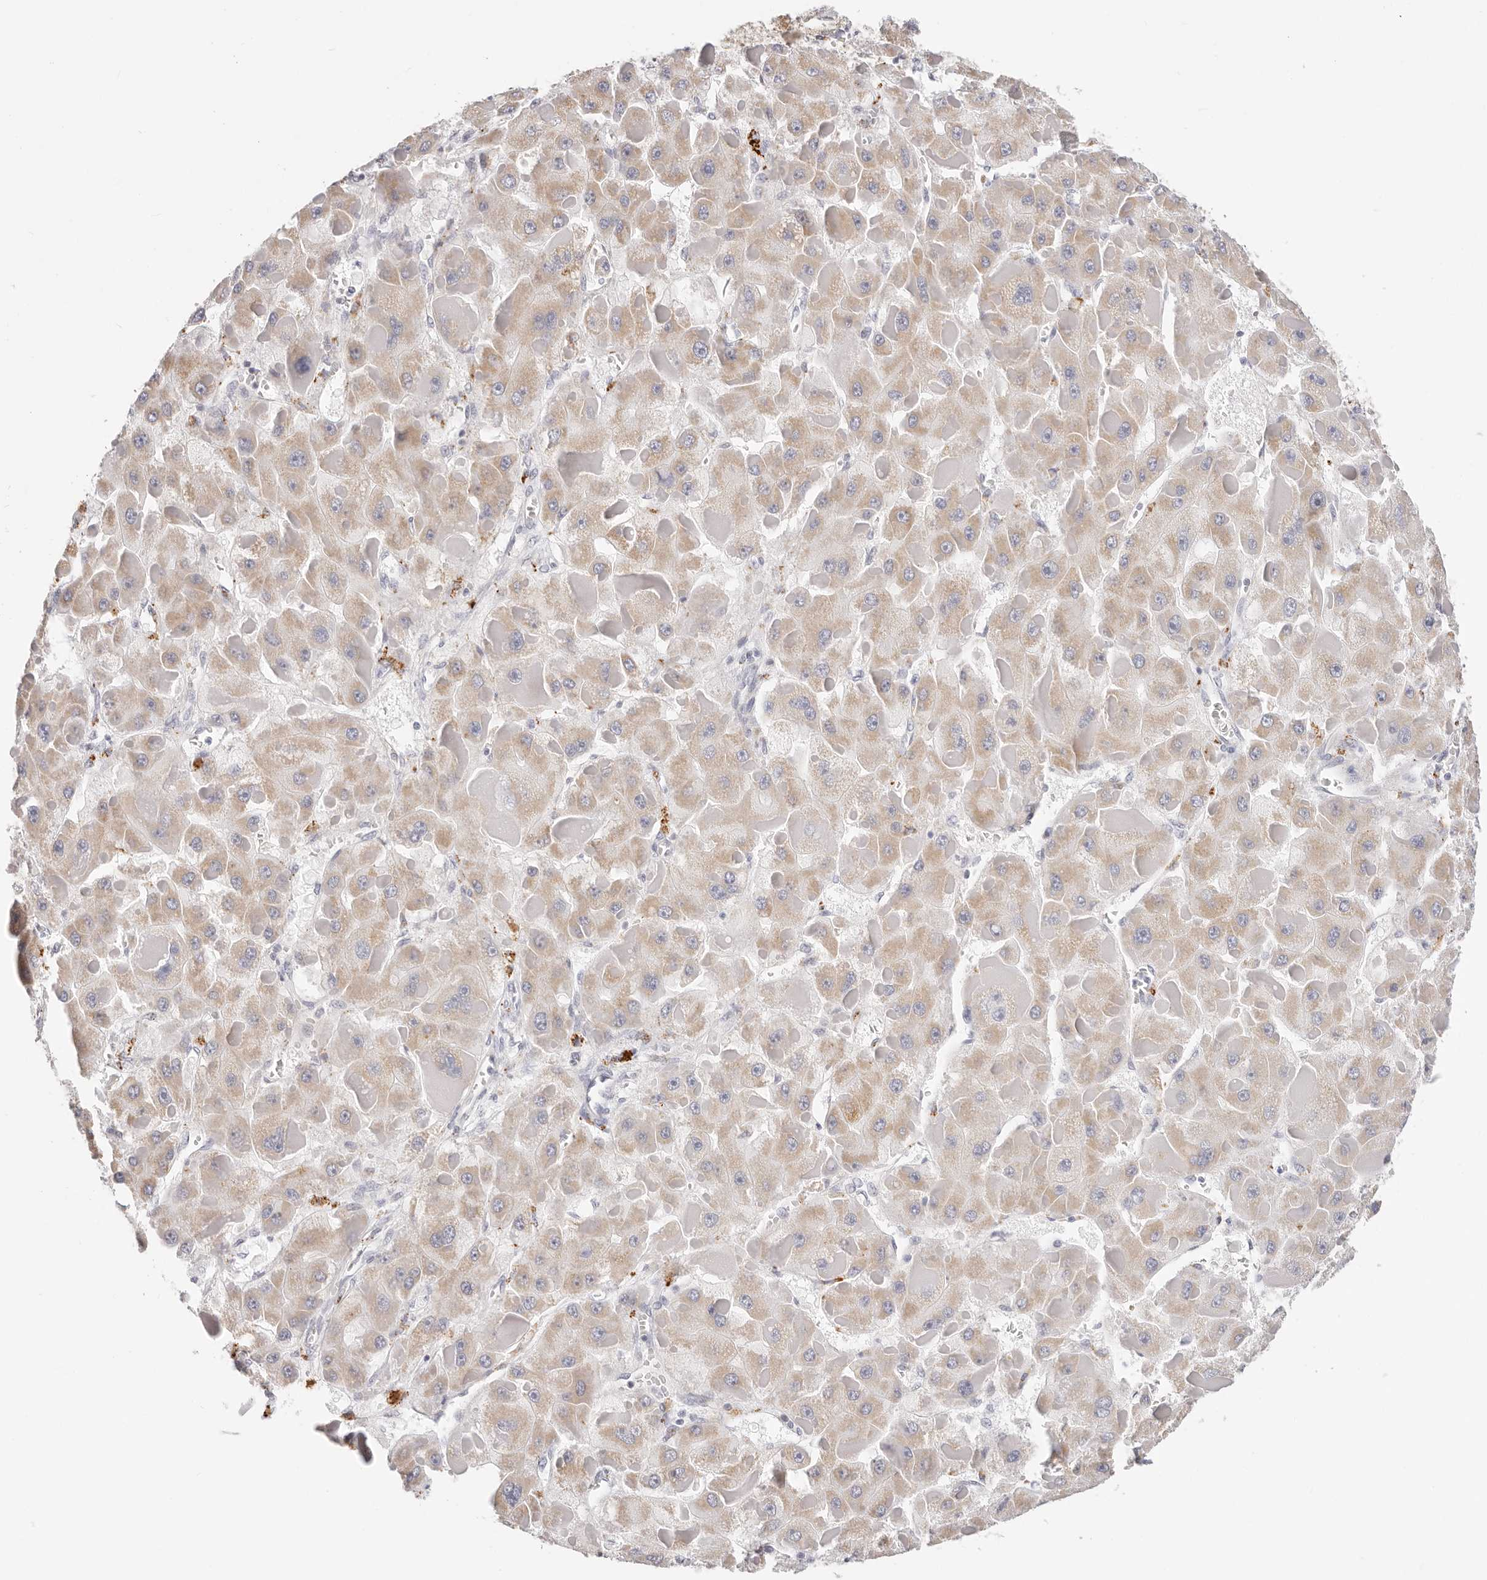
{"staining": {"intensity": "weak", "quantity": "25%-75%", "location": "cytoplasmic/membranous"}, "tissue": "liver cancer", "cell_type": "Tumor cells", "image_type": "cancer", "snomed": [{"axis": "morphology", "description": "Carcinoma, Hepatocellular, NOS"}, {"axis": "topography", "description": "Liver"}], "caption": "An image of human liver cancer stained for a protein reveals weak cytoplasmic/membranous brown staining in tumor cells. The staining is performed using DAB brown chromogen to label protein expression. The nuclei are counter-stained blue using hematoxylin.", "gene": "STKLD1", "patient": {"sex": "female", "age": 73}}